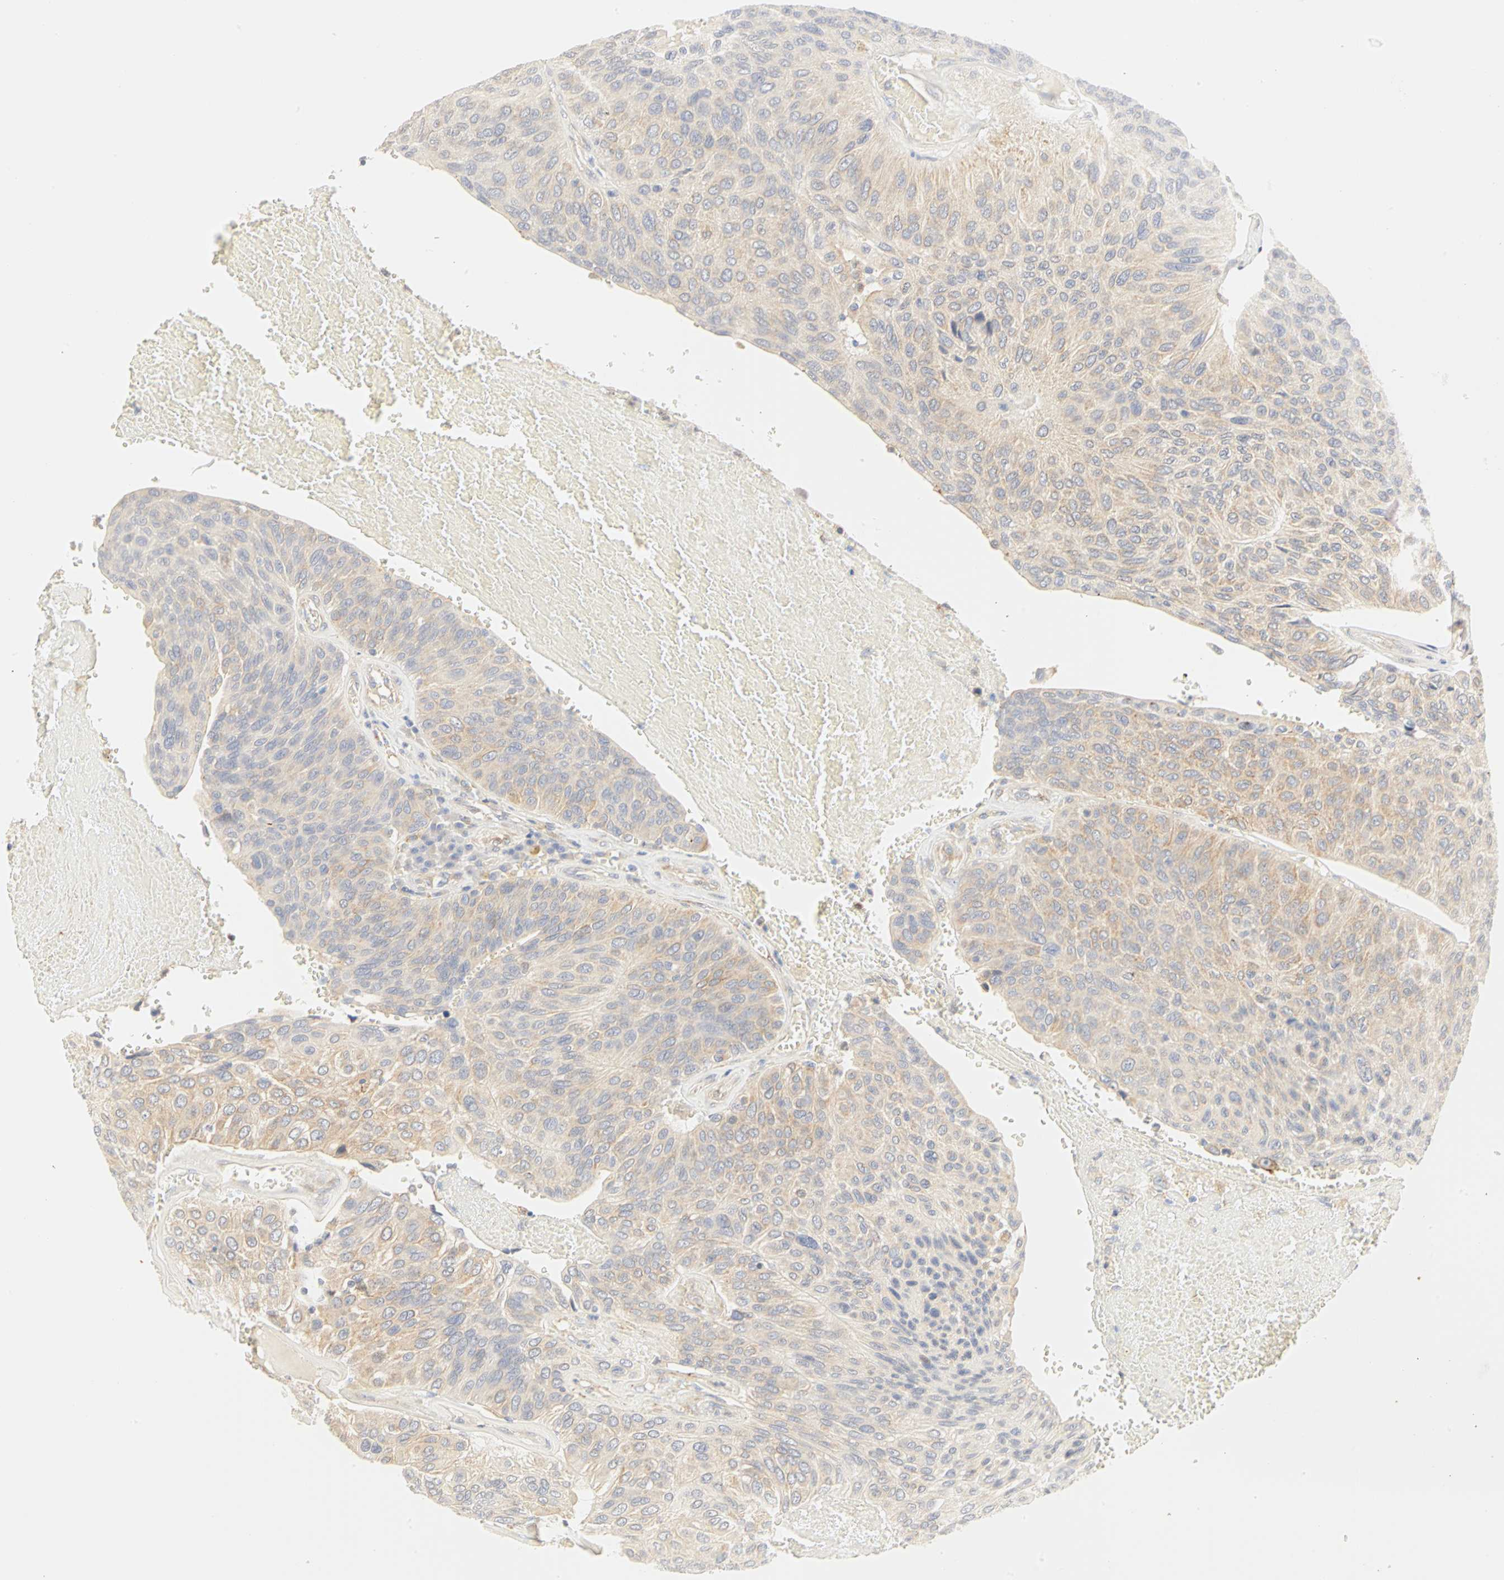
{"staining": {"intensity": "weak", "quantity": ">75%", "location": "cytoplasmic/membranous"}, "tissue": "urothelial cancer", "cell_type": "Tumor cells", "image_type": "cancer", "snomed": [{"axis": "morphology", "description": "Urothelial carcinoma, High grade"}, {"axis": "topography", "description": "Urinary bladder"}], "caption": "Human urothelial cancer stained for a protein (brown) reveals weak cytoplasmic/membranous positive staining in approximately >75% of tumor cells.", "gene": "GNRH2", "patient": {"sex": "male", "age": 66}}